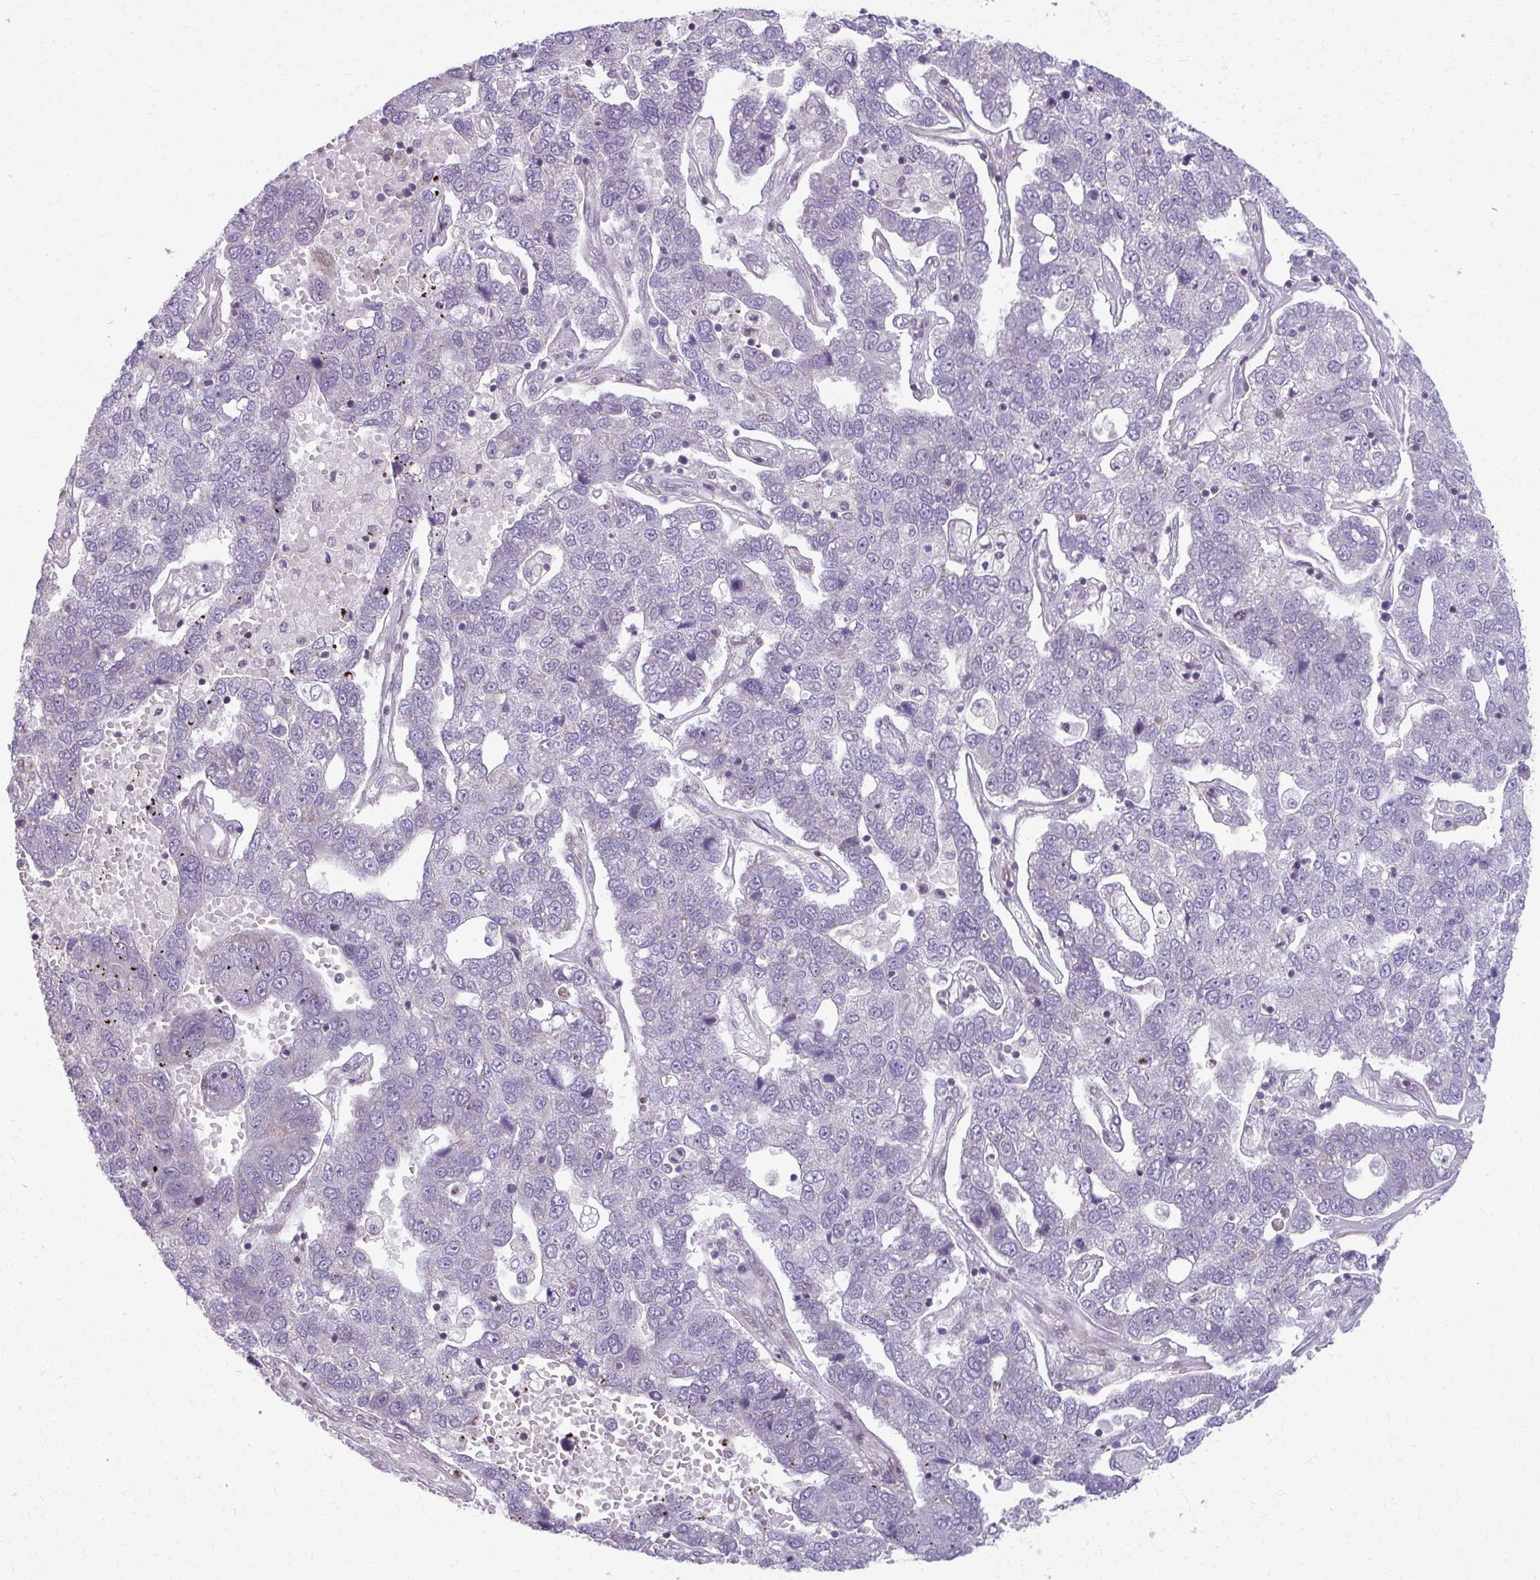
{"staining": {"intensity": "negative", "quantity": "none", "location": "none"}, "tissue": "pancreatic cancer", "cell_type": "Tumor cells", "image_type": "cancer", "snomed": [{"axis": "morphology", "description": "Adenocarcinoma, NOS"}, {"axis": "topography", "description": "Pancreas"}], "caption": "This is a histopathology image of immunohistochemistry staining of adenocarcinoma (pancreatic), which shows no staining in tumor cells.", "gene": "MAF1", "patient": {"sex": "female", "age": 61}}